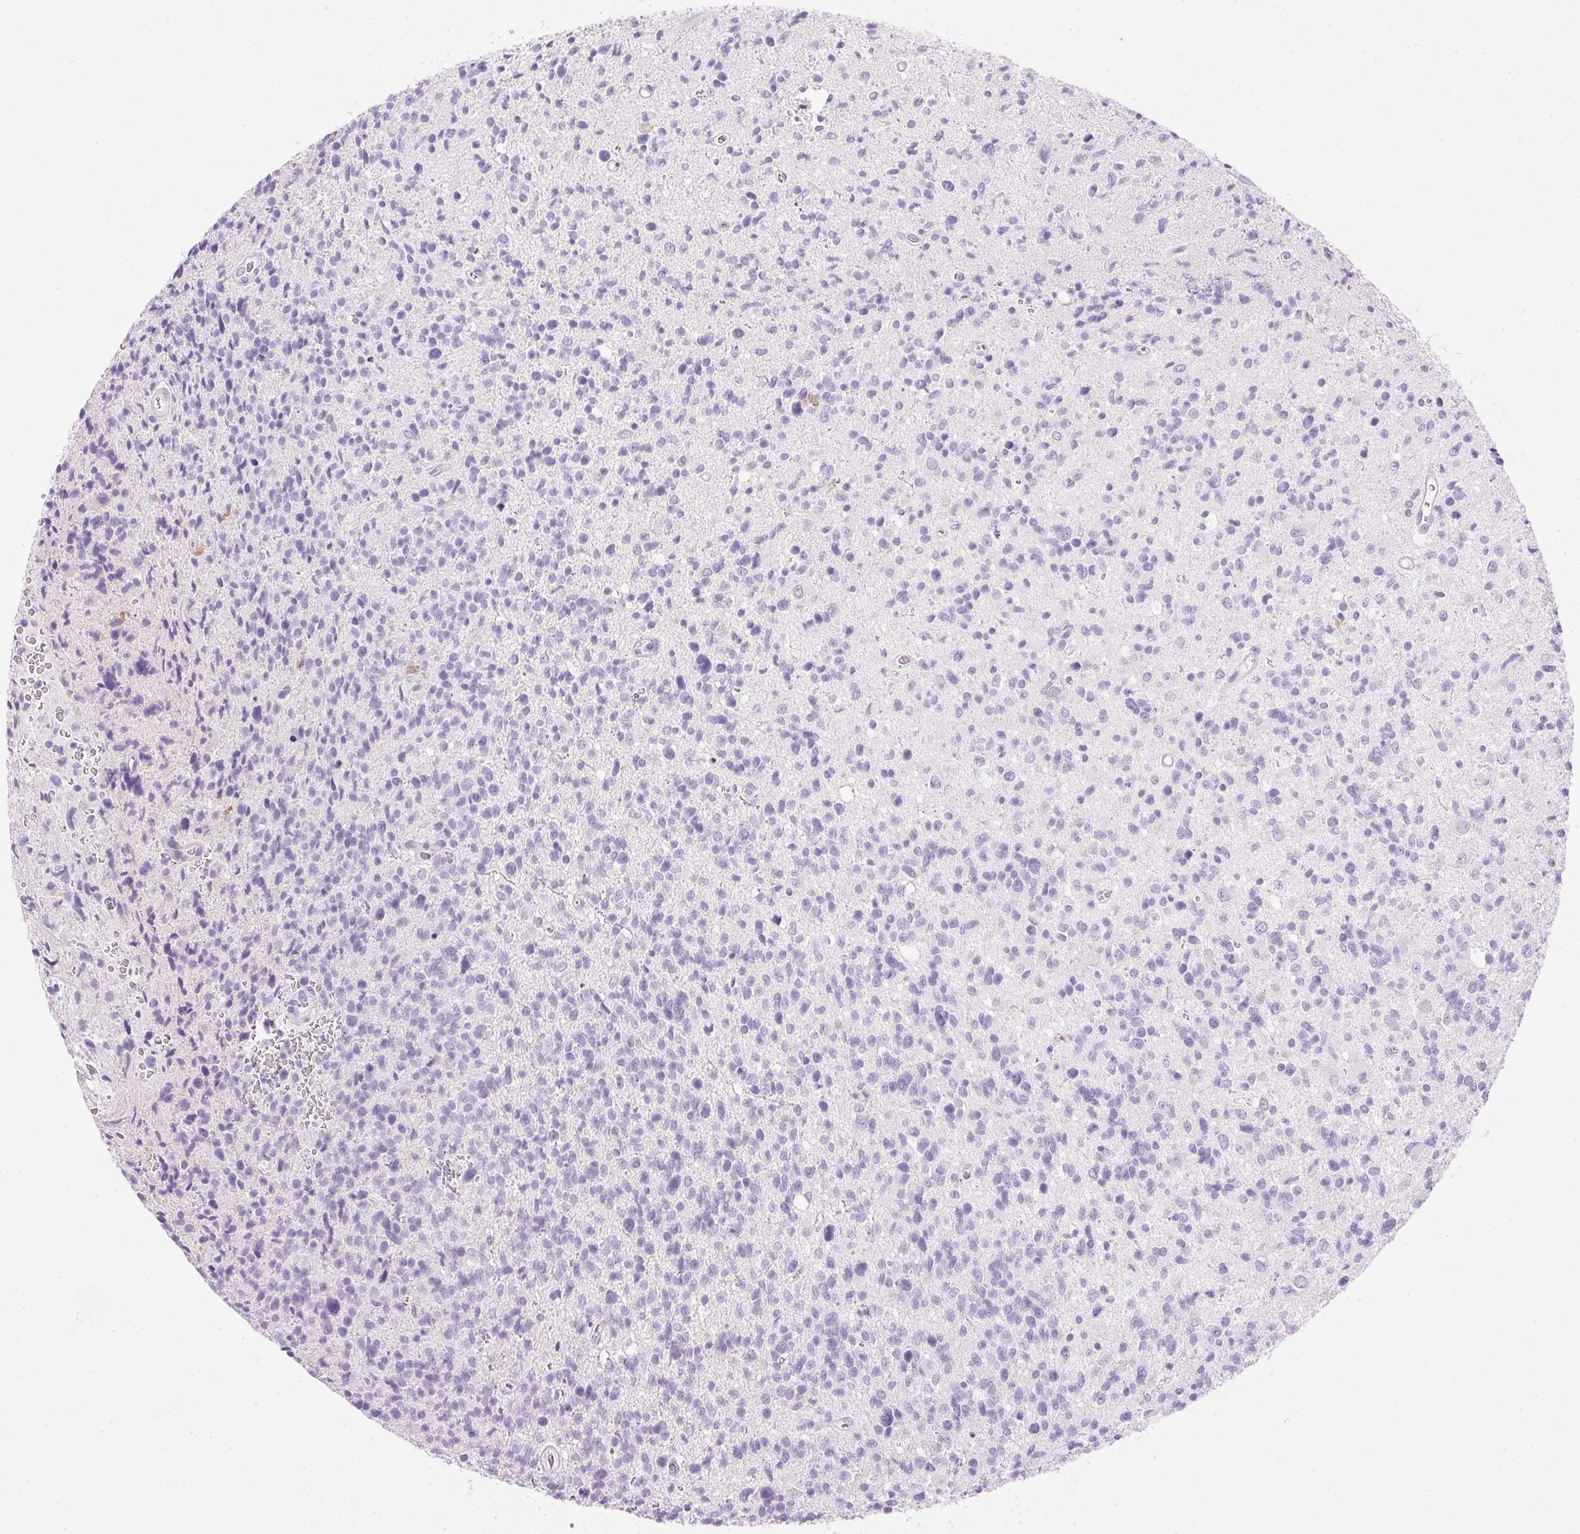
{"staining": {"intensity": "negative", "quantity": "none", "location": "none"}, "tissue": "glioma", "cell_type": "Tumor cells", "image_type": "cancer", "snomed": [{"axis": "morphology", "description": "Glioma, malignant, High grade"}, {"axis": "topography", "description": "Brain"}], "caption": "Human malignant glioma (high-grade) stained for a protein using immunohistochemistry exhibits no positivity in tumor cells.", "gene": "CTRL", "patient": {"sex": "male", "age": 29}}